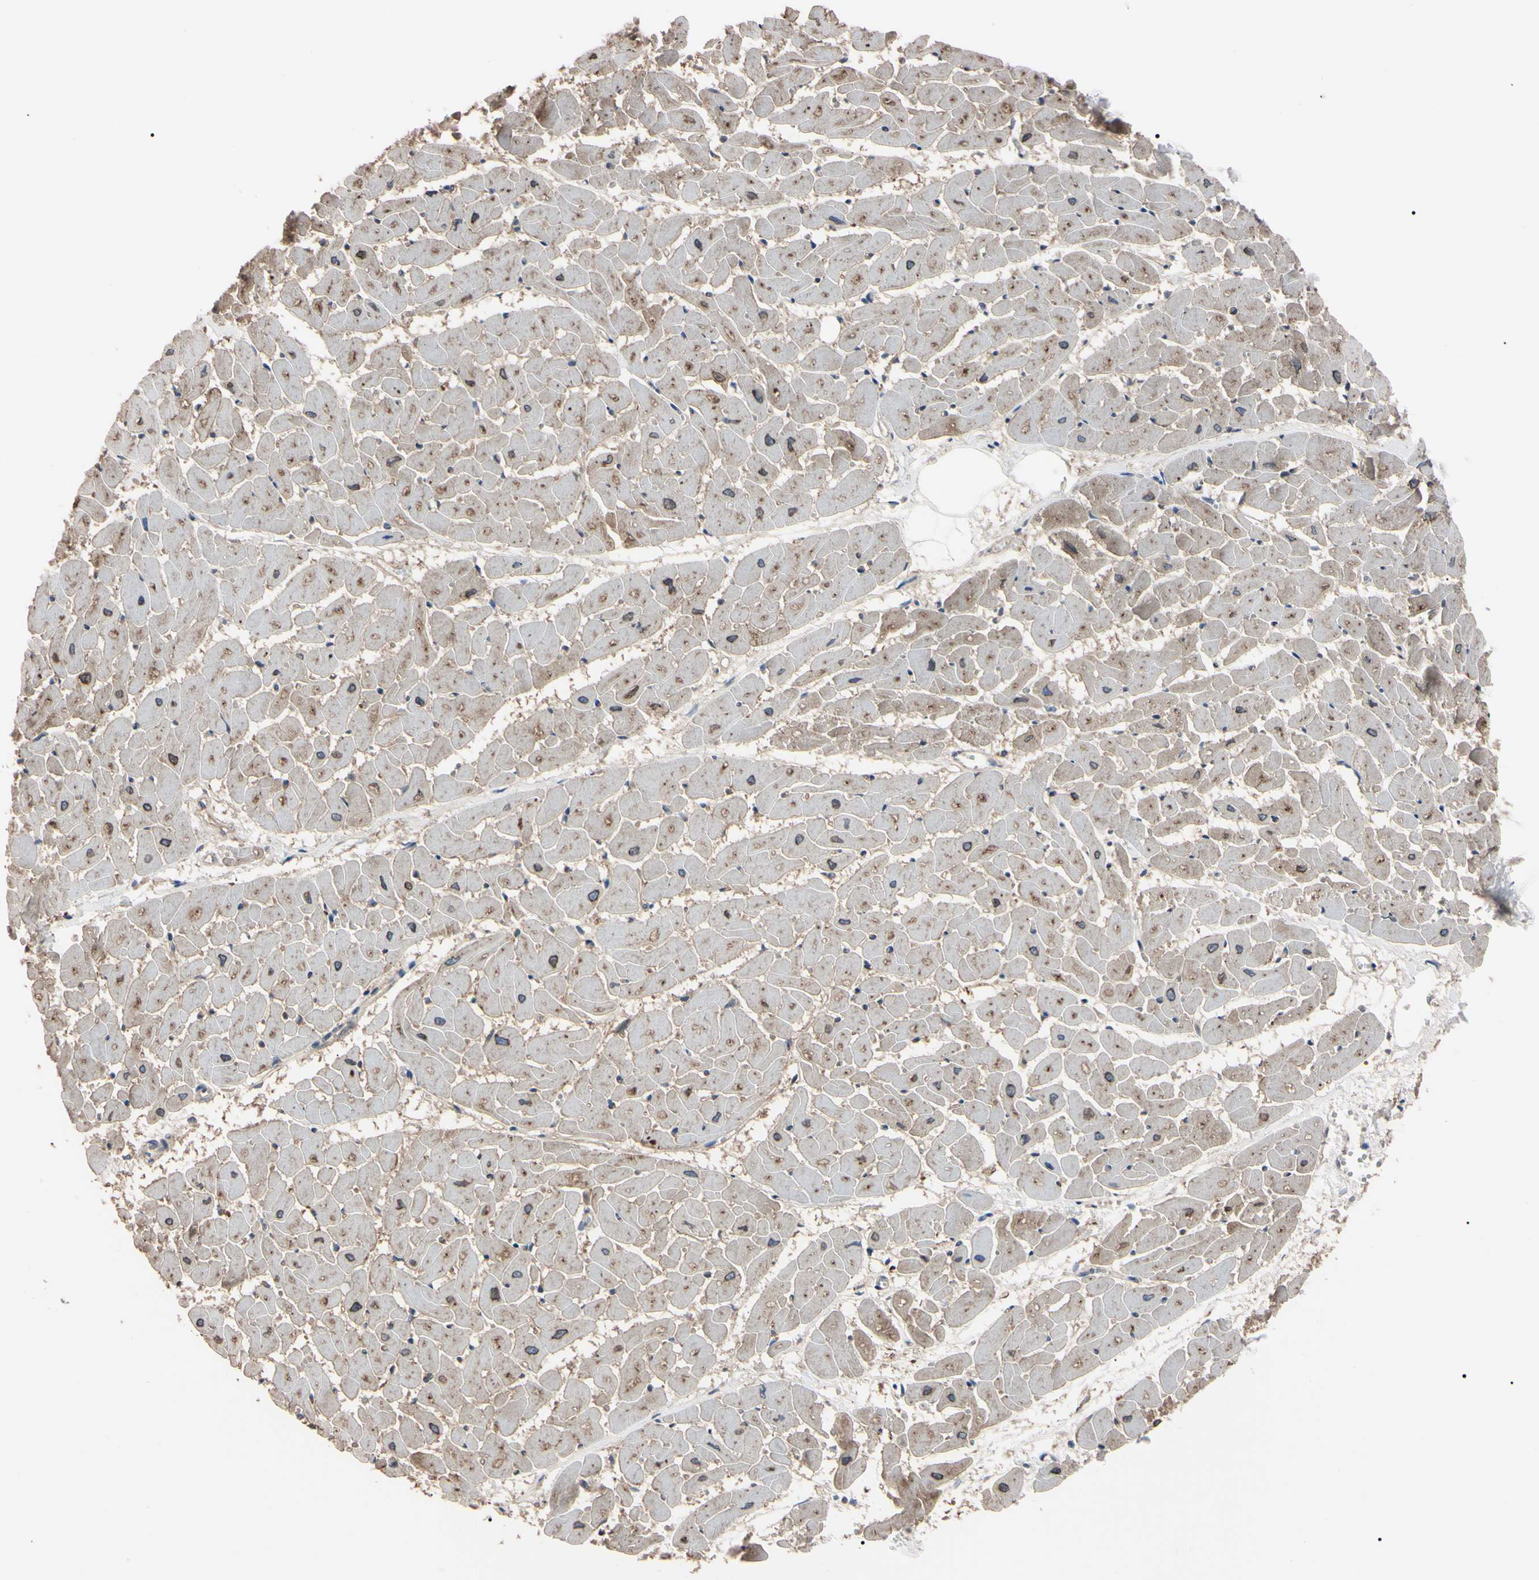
{"staining": {"intensity": "moderate", "quantity": "25%-75%", "location": "cytoplasmic/membranous"}, "tissue": "heart muscle", "cell_type": "Cardiomyocytes", "image_type": "normal", "snomed": [{"axis": "morphology", "description": "Normal tissue, NOS"}, {"axis": "topography", "description": "Heart"}], "caption": "Immunohistochemistry (IHC) histopathology image of unremarkable heart muscle: heart muscle stained using immunohistochemistry (IHC) displays medium levels of moderate protein expression localized specifically in the cytoplasmic/membranous of cardiomyocytes, appearing as a cytoplasmic/membranous brown color.", "gene": "PRKACA", "patient": {"sex": "female", "age": 19}}